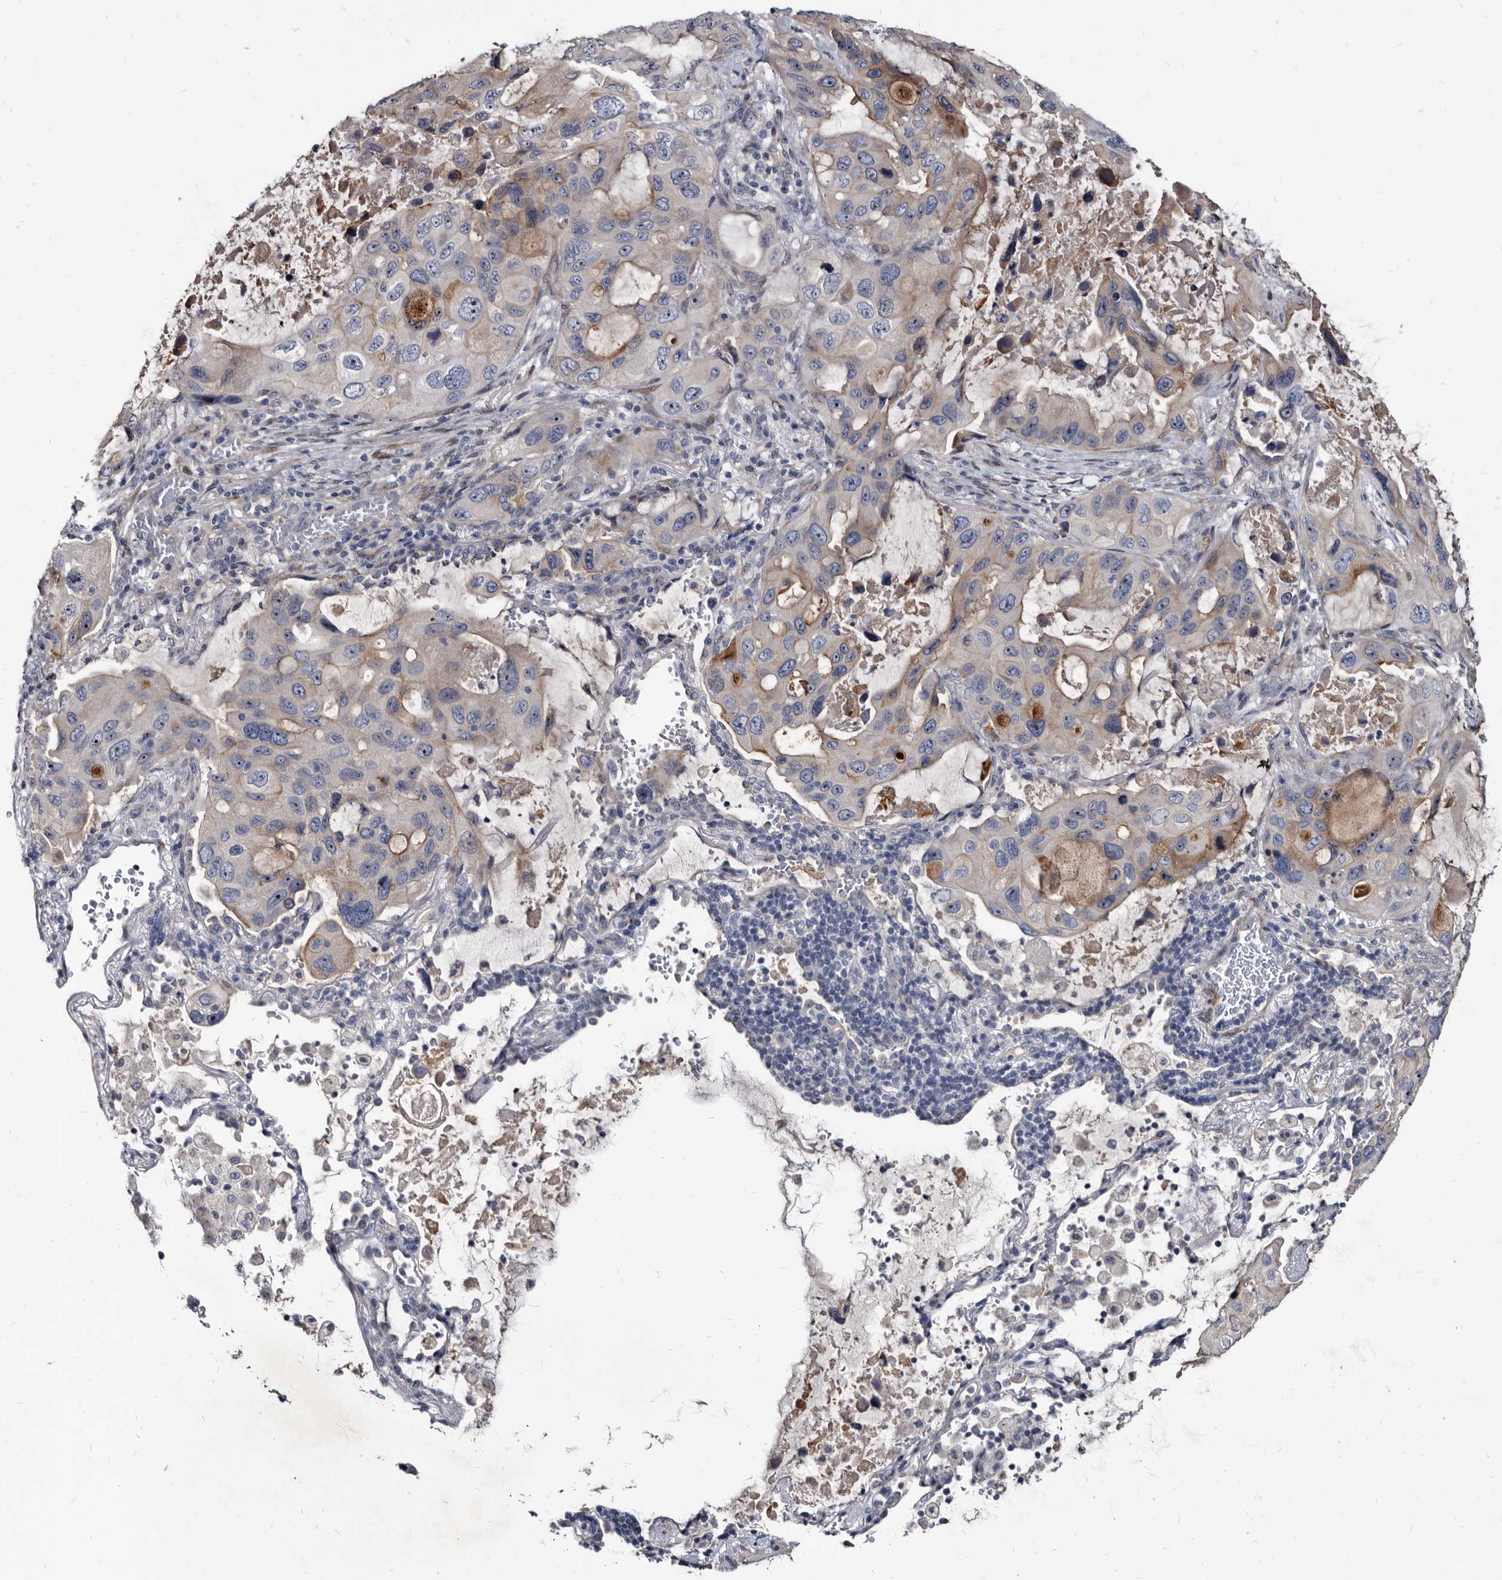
{"staining": {"intensity": "weak", "quantity": "<25%", "location": "cytoplasmic/membranous"}, "tissue": "lung cancer", "cell_type": "Tumor cells", "image_type": "cancer", "snomed": [{"axis": "morphology", "description": "Squamous cell carcinoma, NOS"}, {"axis": "topography", "description": "Lung"}], "caption": "Protein analysis of squamous cell carcinoma (lung) exhibits no significant expression in tumor cells.", "gene": "PRSS8", "patient": {"sex": "female", "age": 73}}